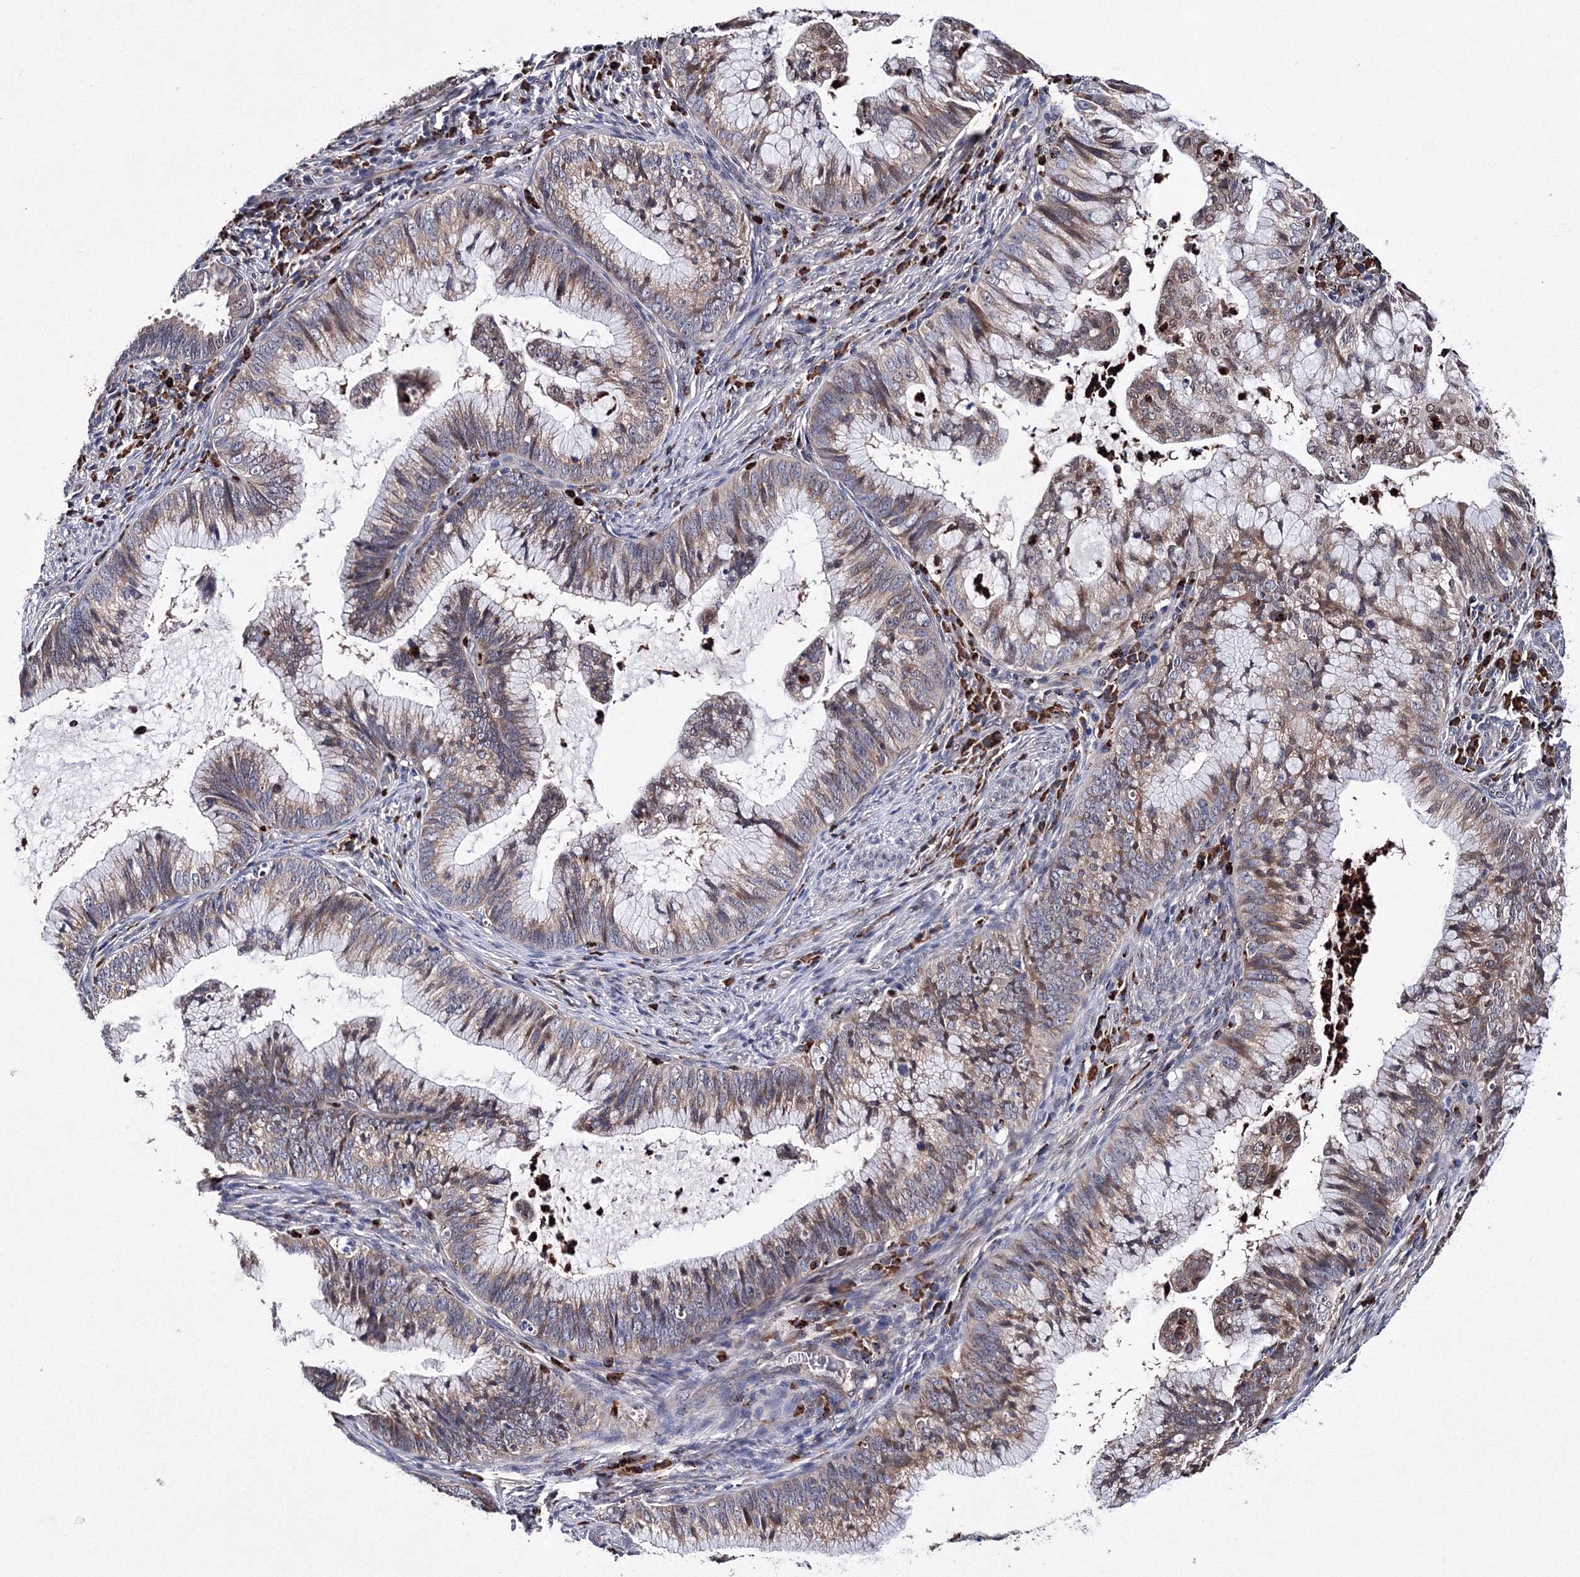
{"staining": {"intensity": "weak", "quantity": "<25%", "location": "cytoplasmic/membranous"}, "tissue": "cervical cancer", "cell_type": "Tumor cells", "image_type": "cancer", "snomed": [{"axis": "morphology", "description": "Adenocarcinoma, NOS"}, {"axis": "topography", "description": "Cervix"}], "caption": "Cervical cancer was stained to show a protein in brown. There is no significant expression in tumor cells.", "gene": "PHYKPL", "patient": {"sex": "female", "age": 36}}